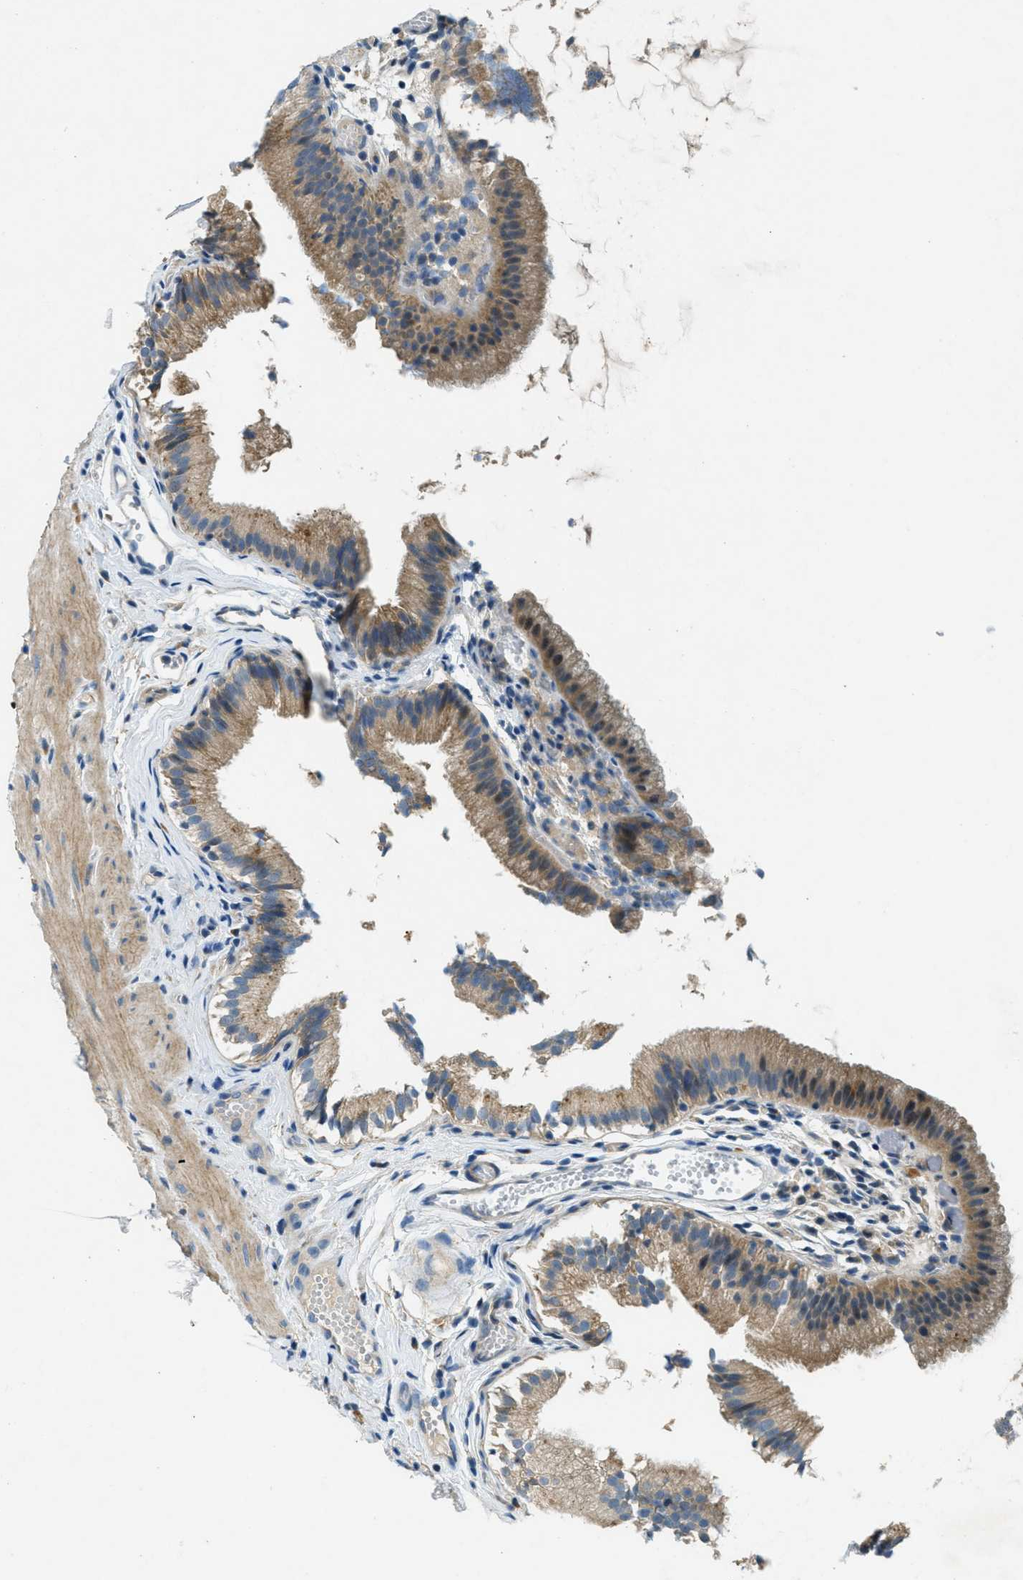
{"staining": {"intensity": "moderate", "quantity": ">75%", "location": "cytoplasmic/membranous"}, "tissue": "gallbladder", "cell_type": "Glandular cells", "image_type": "normal", "snomed": [{"axis": "morphology", "description": "Normal tissue, NOS"}, {"axis": "topography", "description": "Gallbladder"}], "caption": "Immunohistochemistry photomicrograph of benign gallbladder stained for a protein (brown), which demonstrates medium levels of moderate cytoplasmic/membranous staining in about >75% of glandular cells.", "gene": "SNX14", "patient": {"sex": "female", "age": 26}}